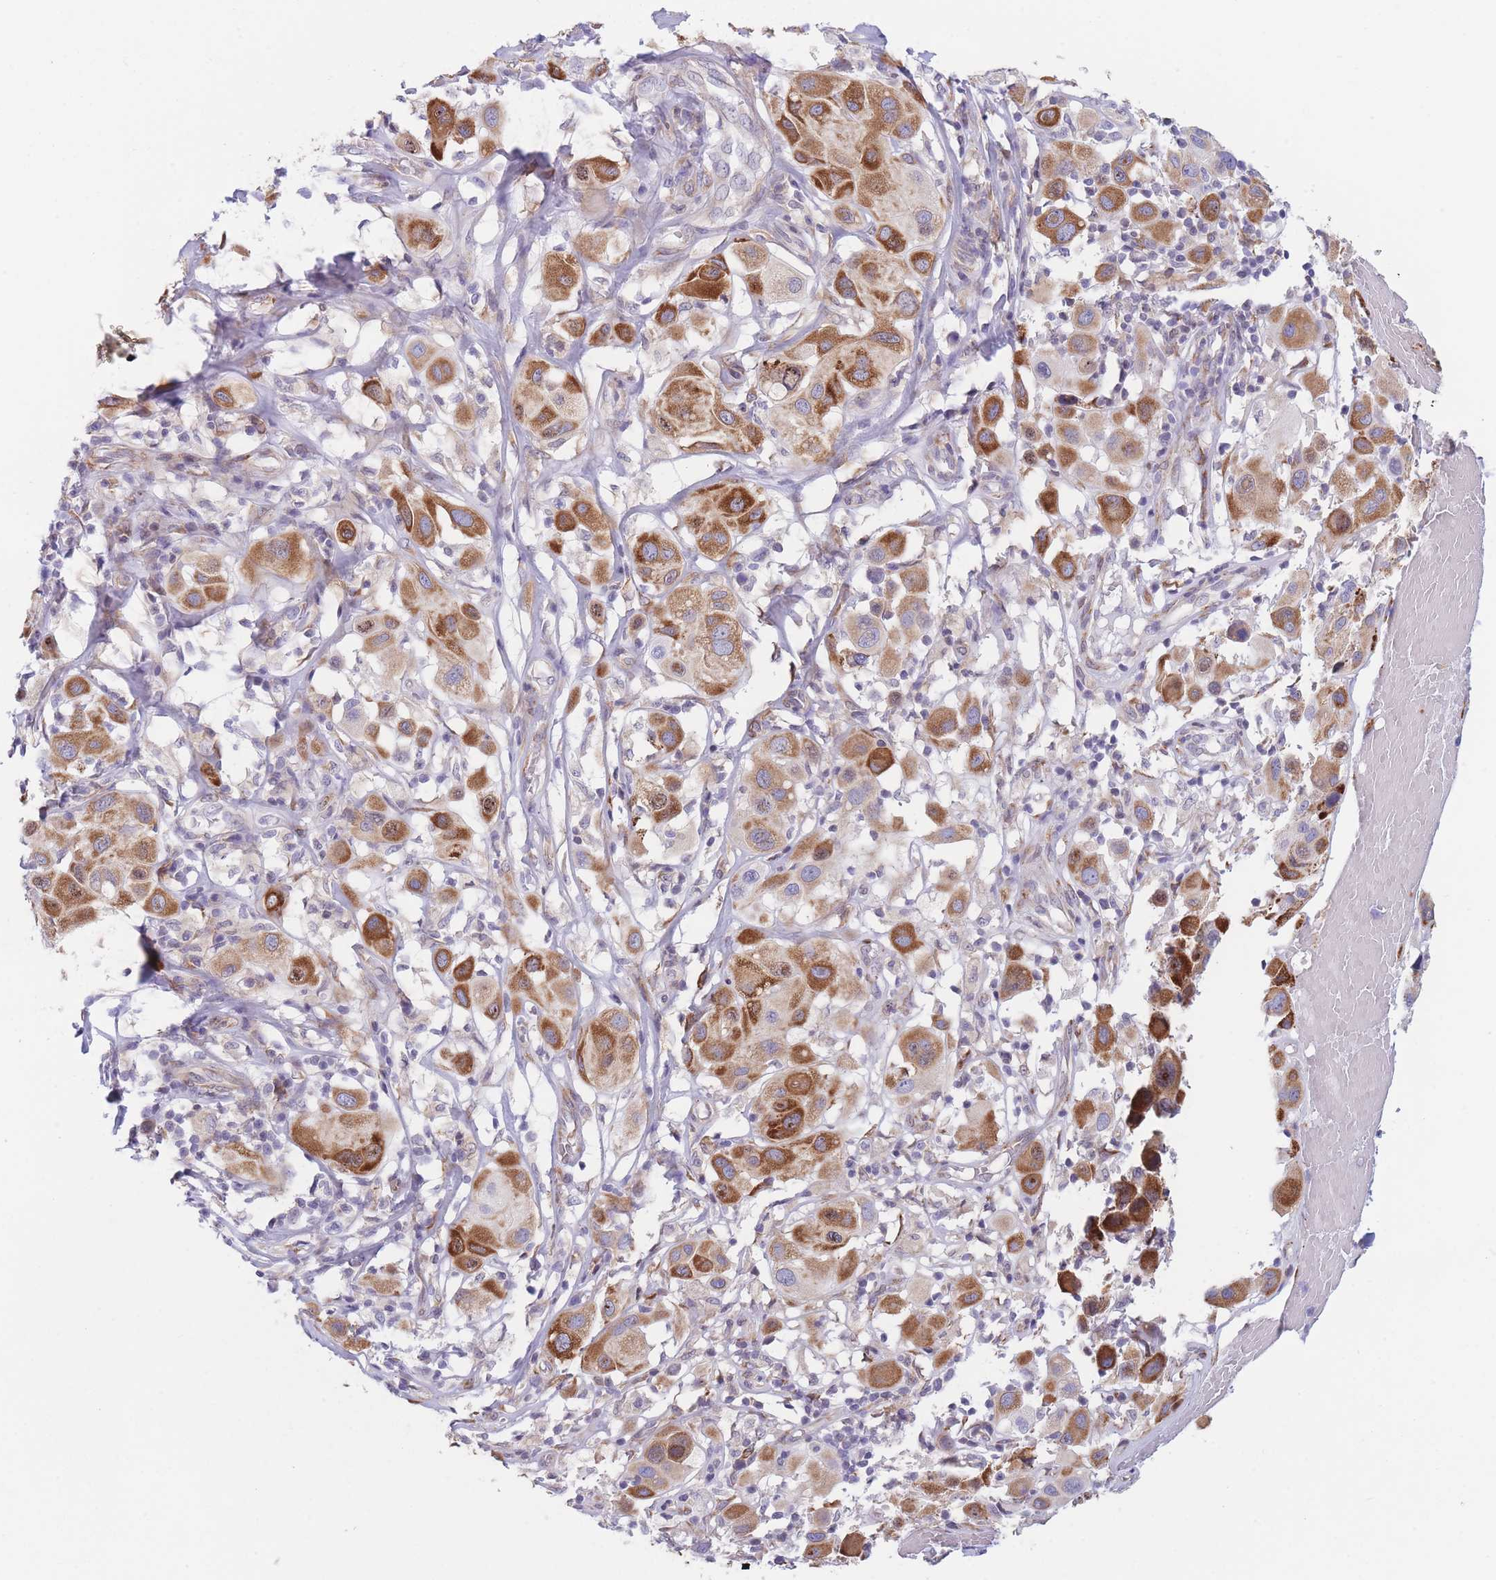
{"staining": {"intensity": "strong", "quantity": ">75%", "location": "cytoplasmic/membranous"}, "tissue": "melanoma", "cell_type": "Tumor cells", "image_type": "cancer", "snomed": [{"axis": "morphology", "description": "Malignant melanoma, Metastatic site"}, {"axis": "topography", "description": "Skin"}], "caption": "A micrograph of human malignant melanoma (metastatic site) stained for a protein reveals strong cytoplasmic/membranous brown staining in tumor cells.", "gene": "AK9", "patient": {"sex": "male", "age": 41}}